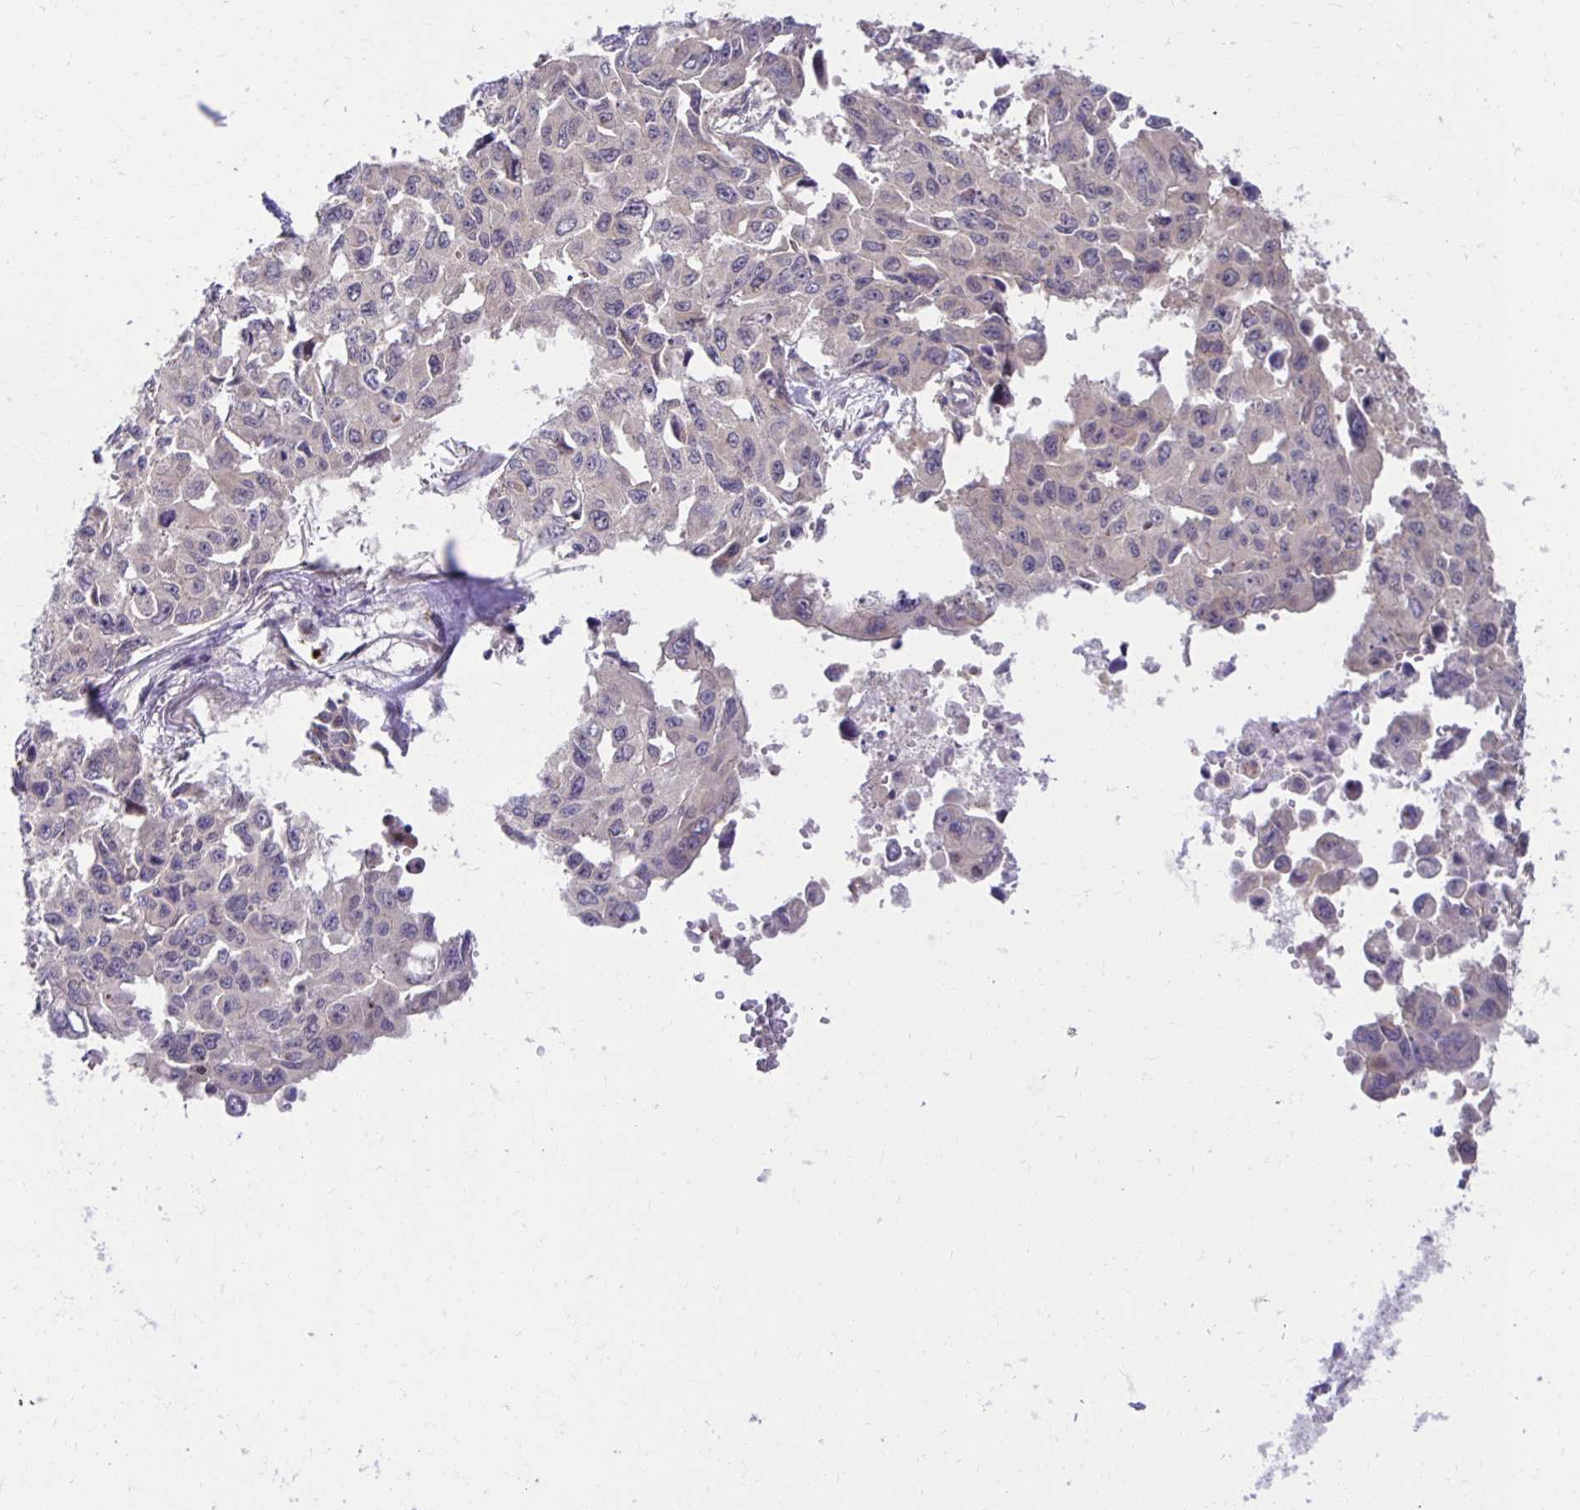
{"staining": {"intensity": "negative", "quantity": "none", "location": "none"}, "tissue": "lung cancer", "cell_type": "Tumor cells", "image_type": "cancer", "snomed": [{"axis": "morphology", "description": "Adenocarcinoma, NOS"}, {"axis": "topography", "description": "Lung"}], "caption": "Lung adenocarcinoma stained for a protein using immunohistochemistry displays no expression tumor cells.", "gene": "MIEN1", "patient": {"sex": "male", "age": 64}}